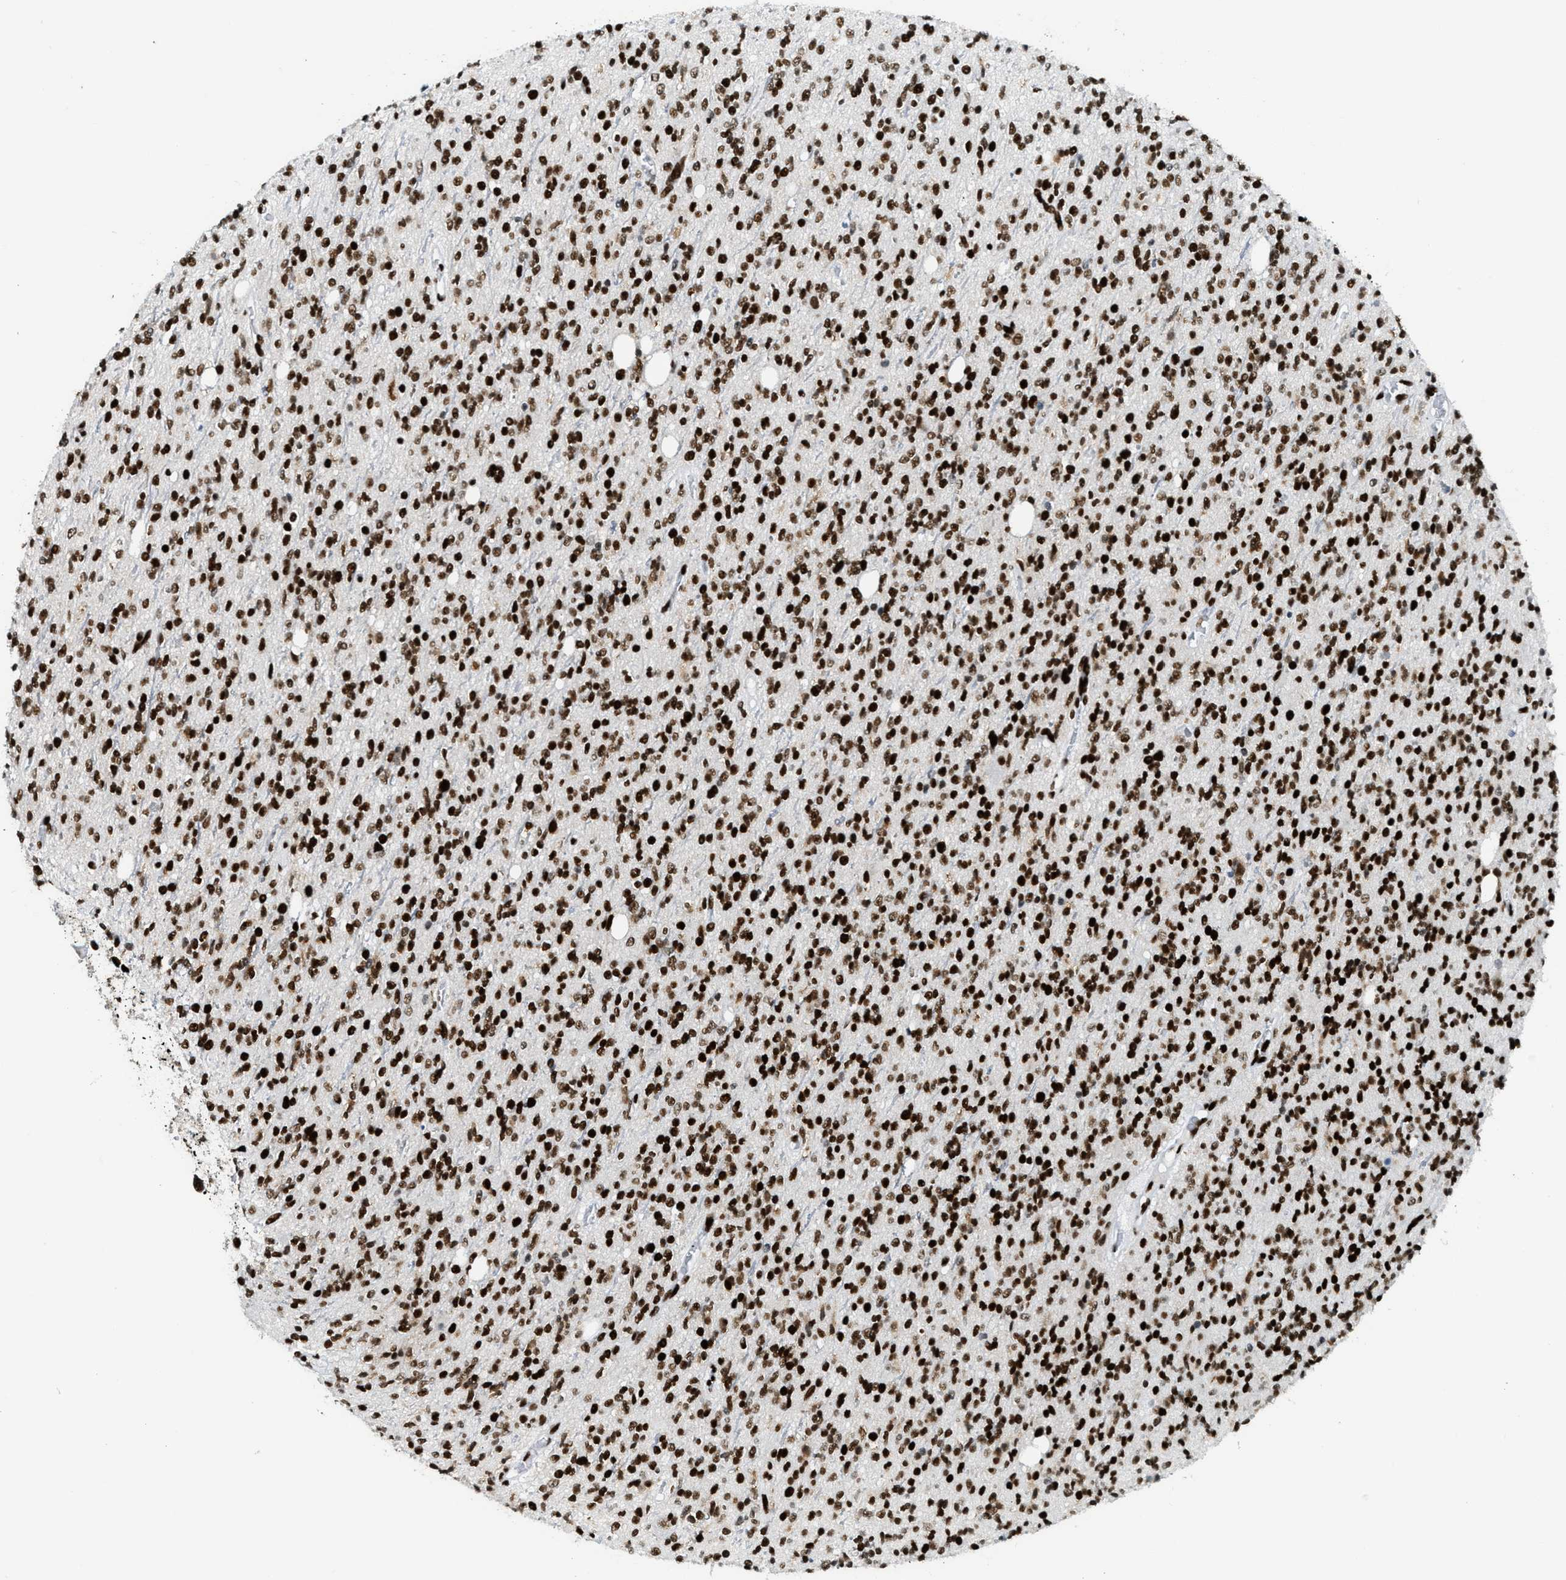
{"staining": {"intensity": "strong", "quantity": ">75%", "location": "nuclear"}, "tissue": "glioma", "cell_type": "Tumor cells", "image_type": "cancer", "snomed": [{"axis": "morphology", "description": "Glioma, malignant, High grade"}, {"axis": "topography", "description": "Brain"}], "caption": "DAB immunohistochemical staining of human glioma reveals strong nuclear protein staining in about >75% of tumor cells.", "gene": "PIF1", "patient": {"sex": "male", "age": 34}}